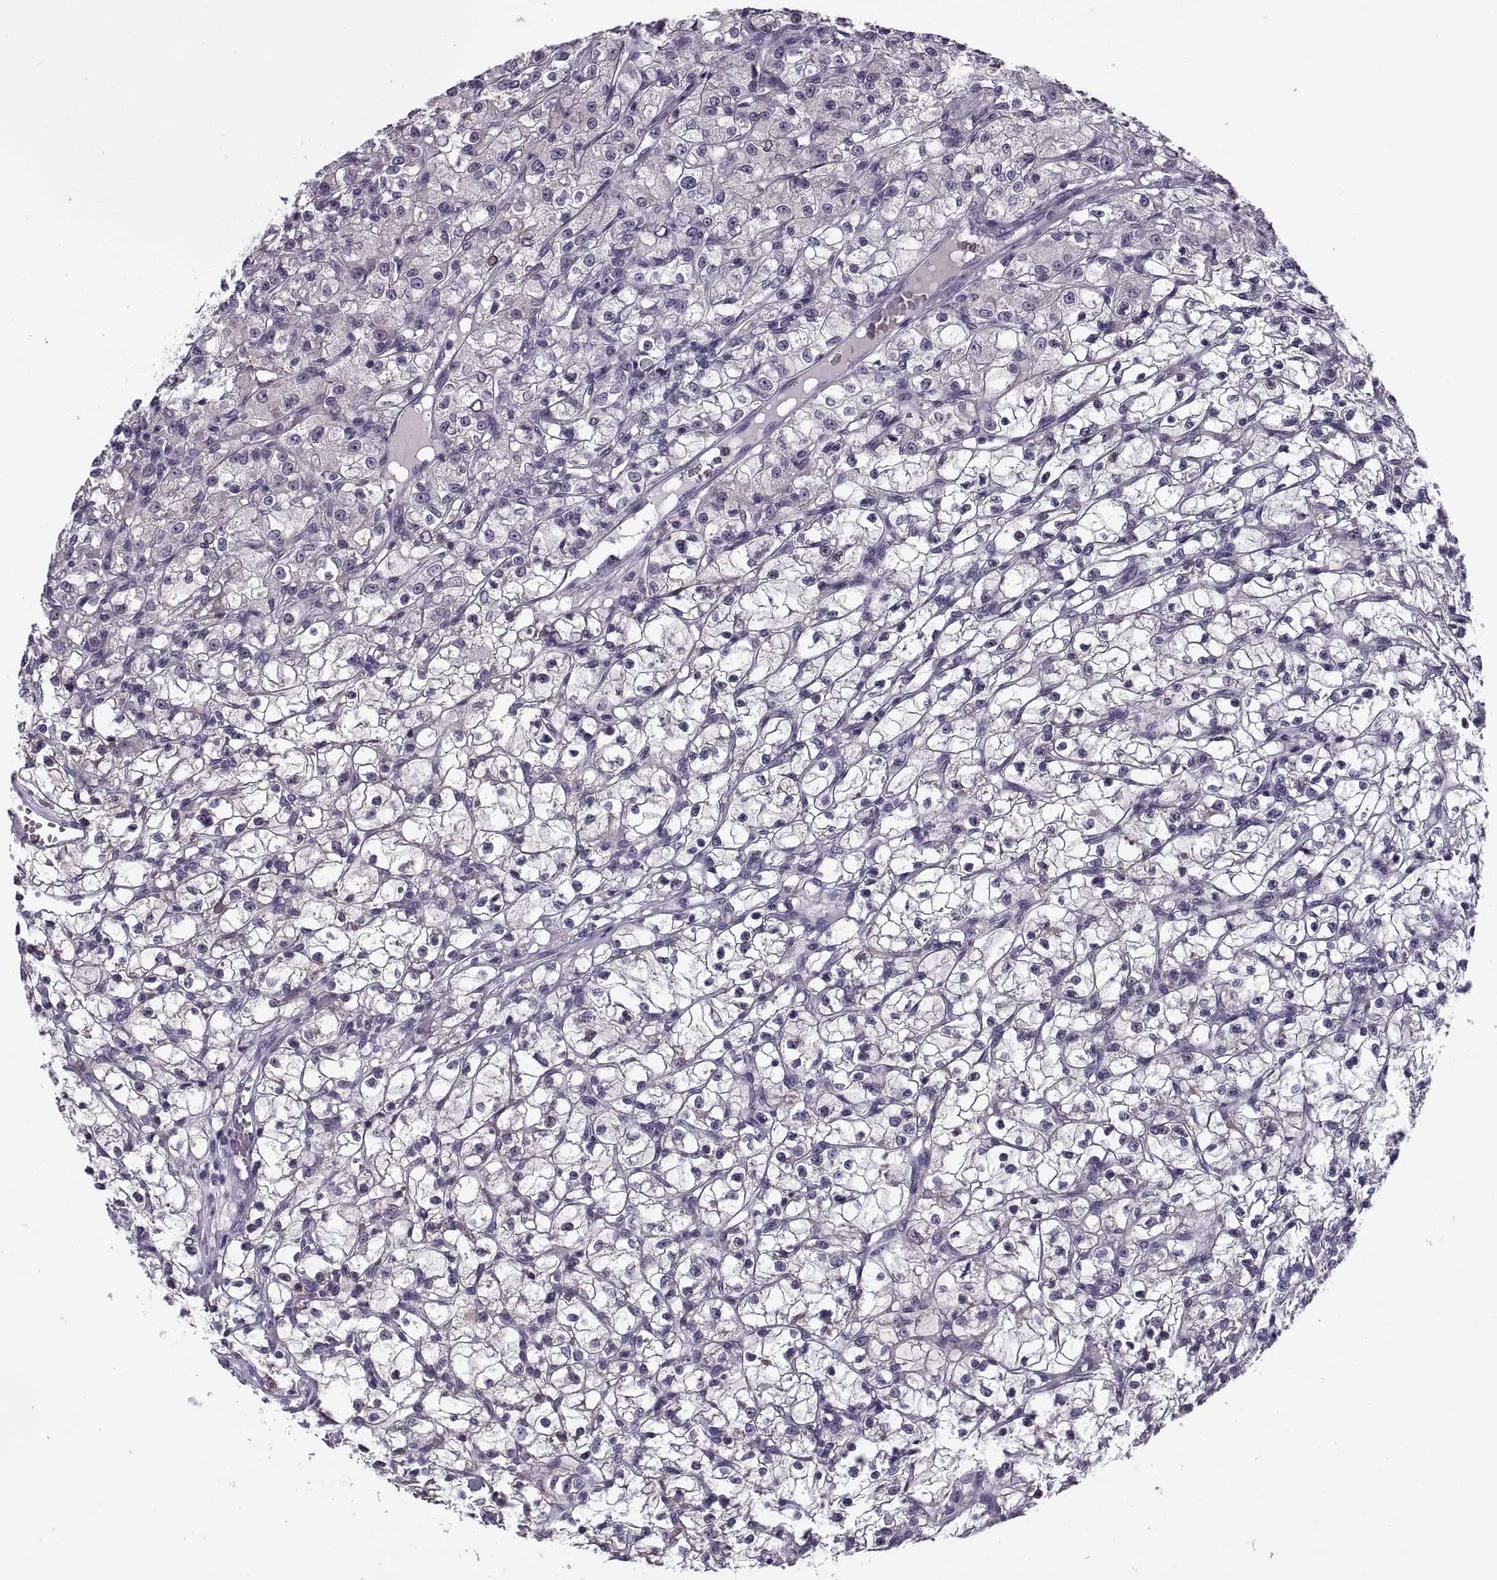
{"staining": {"intensity": "negative", "quantity": "none", "location": "none"}, "tissue": "renal cancer", "cell_type": "Tumor cells", "image_type": "cancer", "snomed": [{"axis": "morphology", "description": "Adenocarcinoma, NOS"}, {"axis": "topography", "description": "Kidney"}], "caption": "A high-resolution image shows immunohistochemistry (IHC) staining of renal cancer, which shows no significant positivity in tumor cells.", "gene": "MAGEB1", "patient": {"sex": "female", "age": 59}}